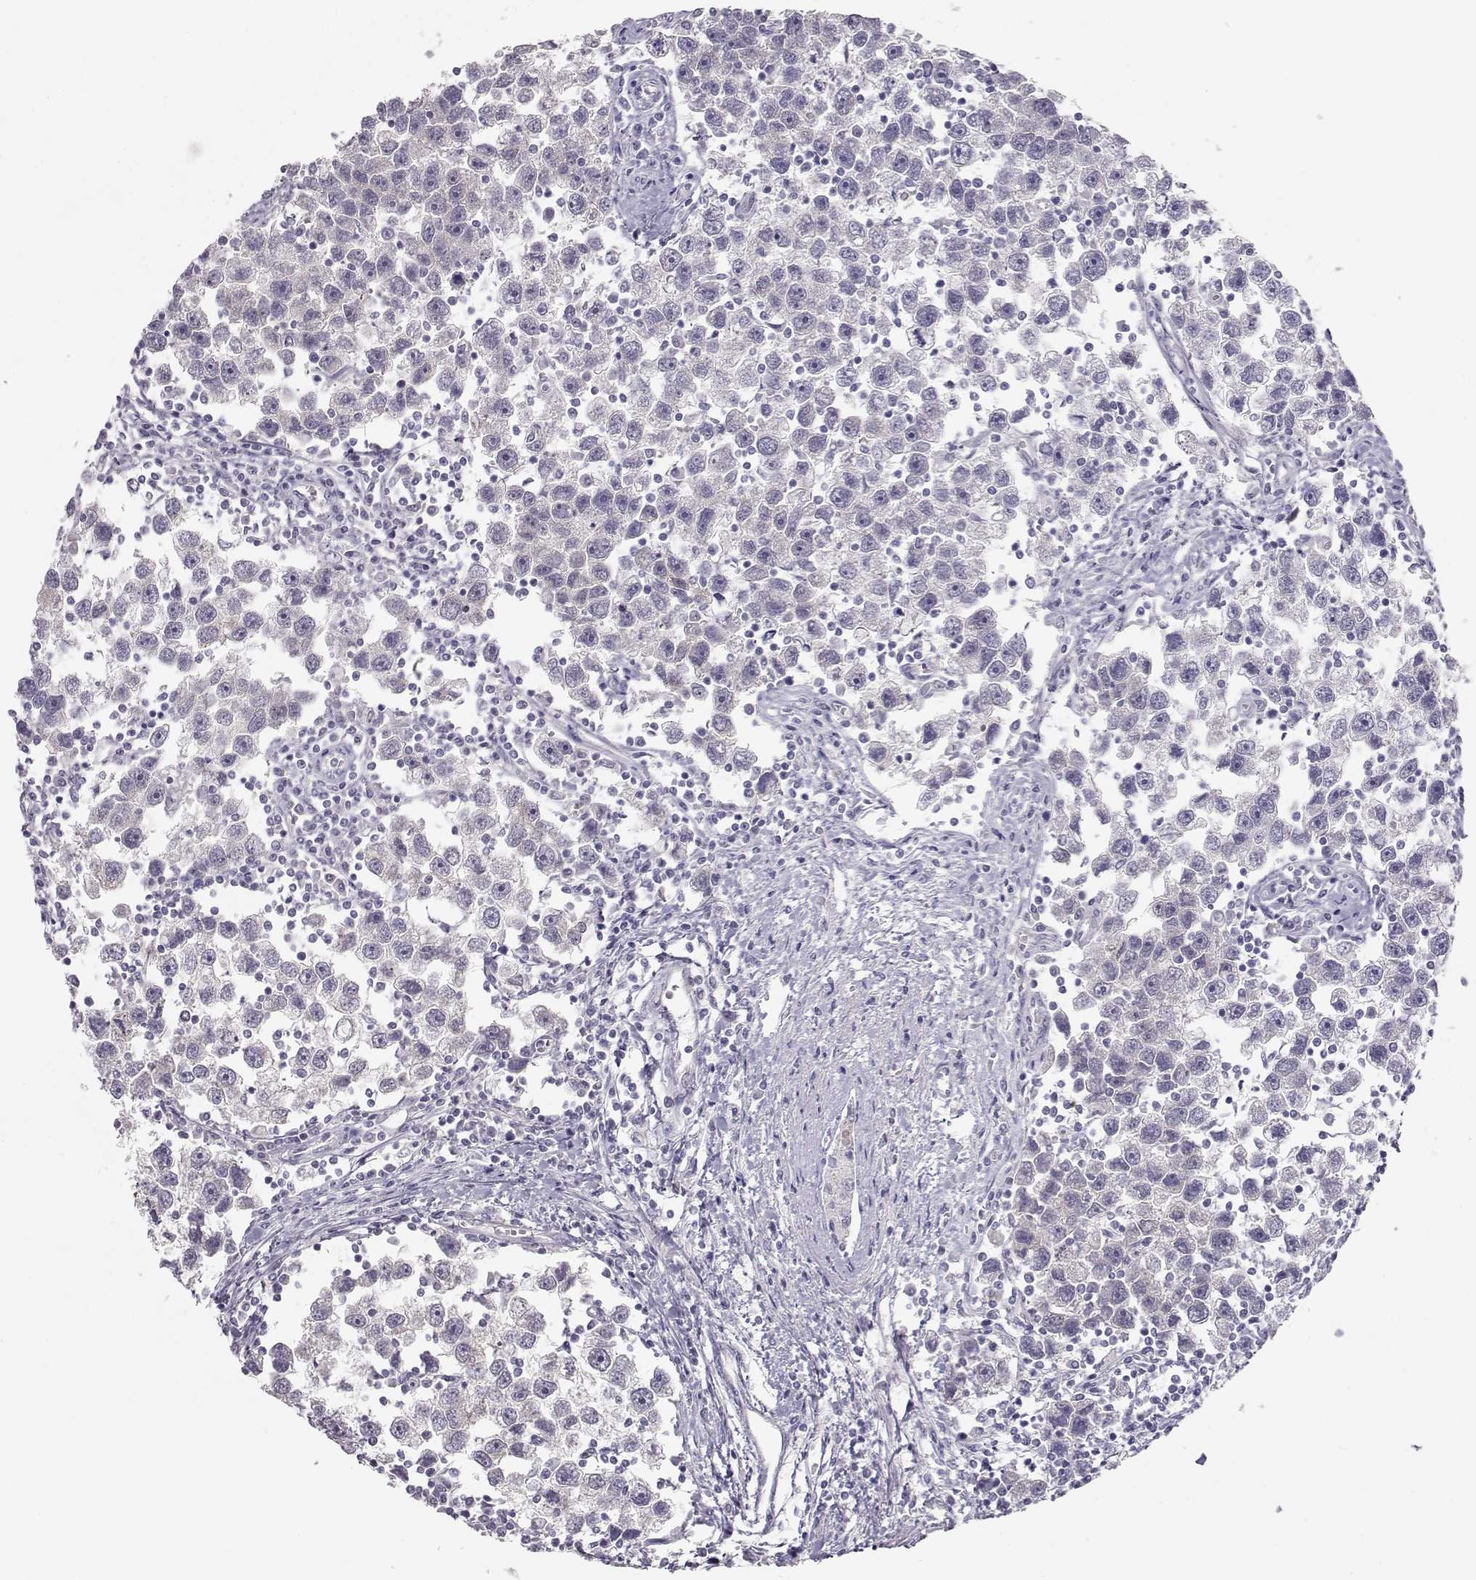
{"staining": {"intensity": "negative", "quantity": "none", "location": "none"}, "tissue": "testis cancer", "cell_type": "Tumor cells", "image_type": "cancer", "snomed": [{"axis": "morphology", "description": "Seminoma, NOS"}, {"axis": "topography", "description": "Testis"}], "caption": "Tumor cells are negative for protein expression in human seminoma (testis). Nuclei are stained in blue.", "gene": "MAGEC1", "patient": {"sex": "male", "age": 30}}